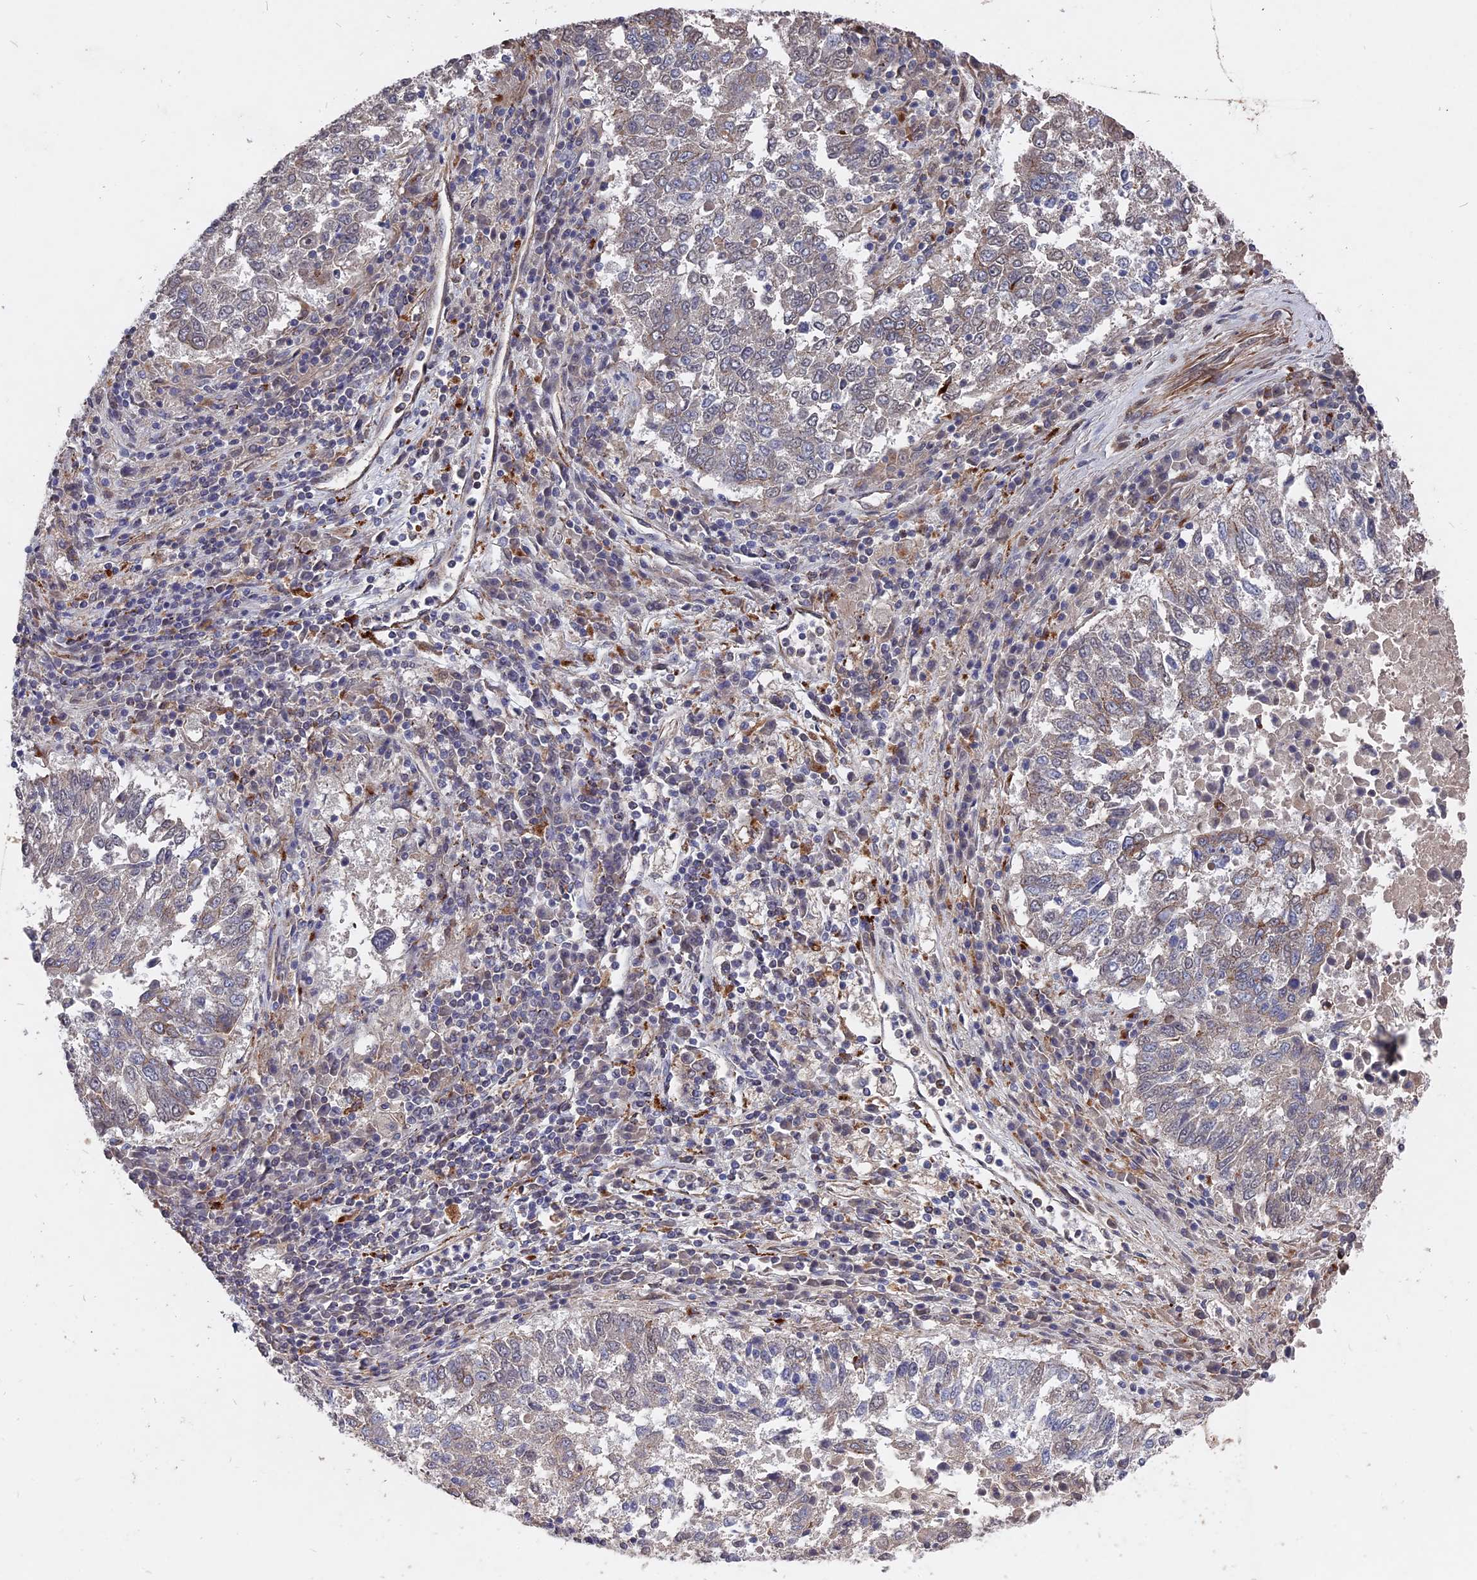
{"staining": {"intensity": "negative", "quantity": "none", "location": "none"}, "tissue": "lung cancer", "cell_type": "Tumor cells", "image_type": "cancer", "snomed": [{"axis": "morphology", "description": "Squamous cell carcinoma, NOS"}, {"axis": "topography", "description": "Lung"}], "caption": "The IHC histopathology image has no significant staining in tumor cells of lung cancer (squamous cell carcinoma) tissue.", "gene": "NOSIP", "patient": {"sex": "male", "age": 73}}